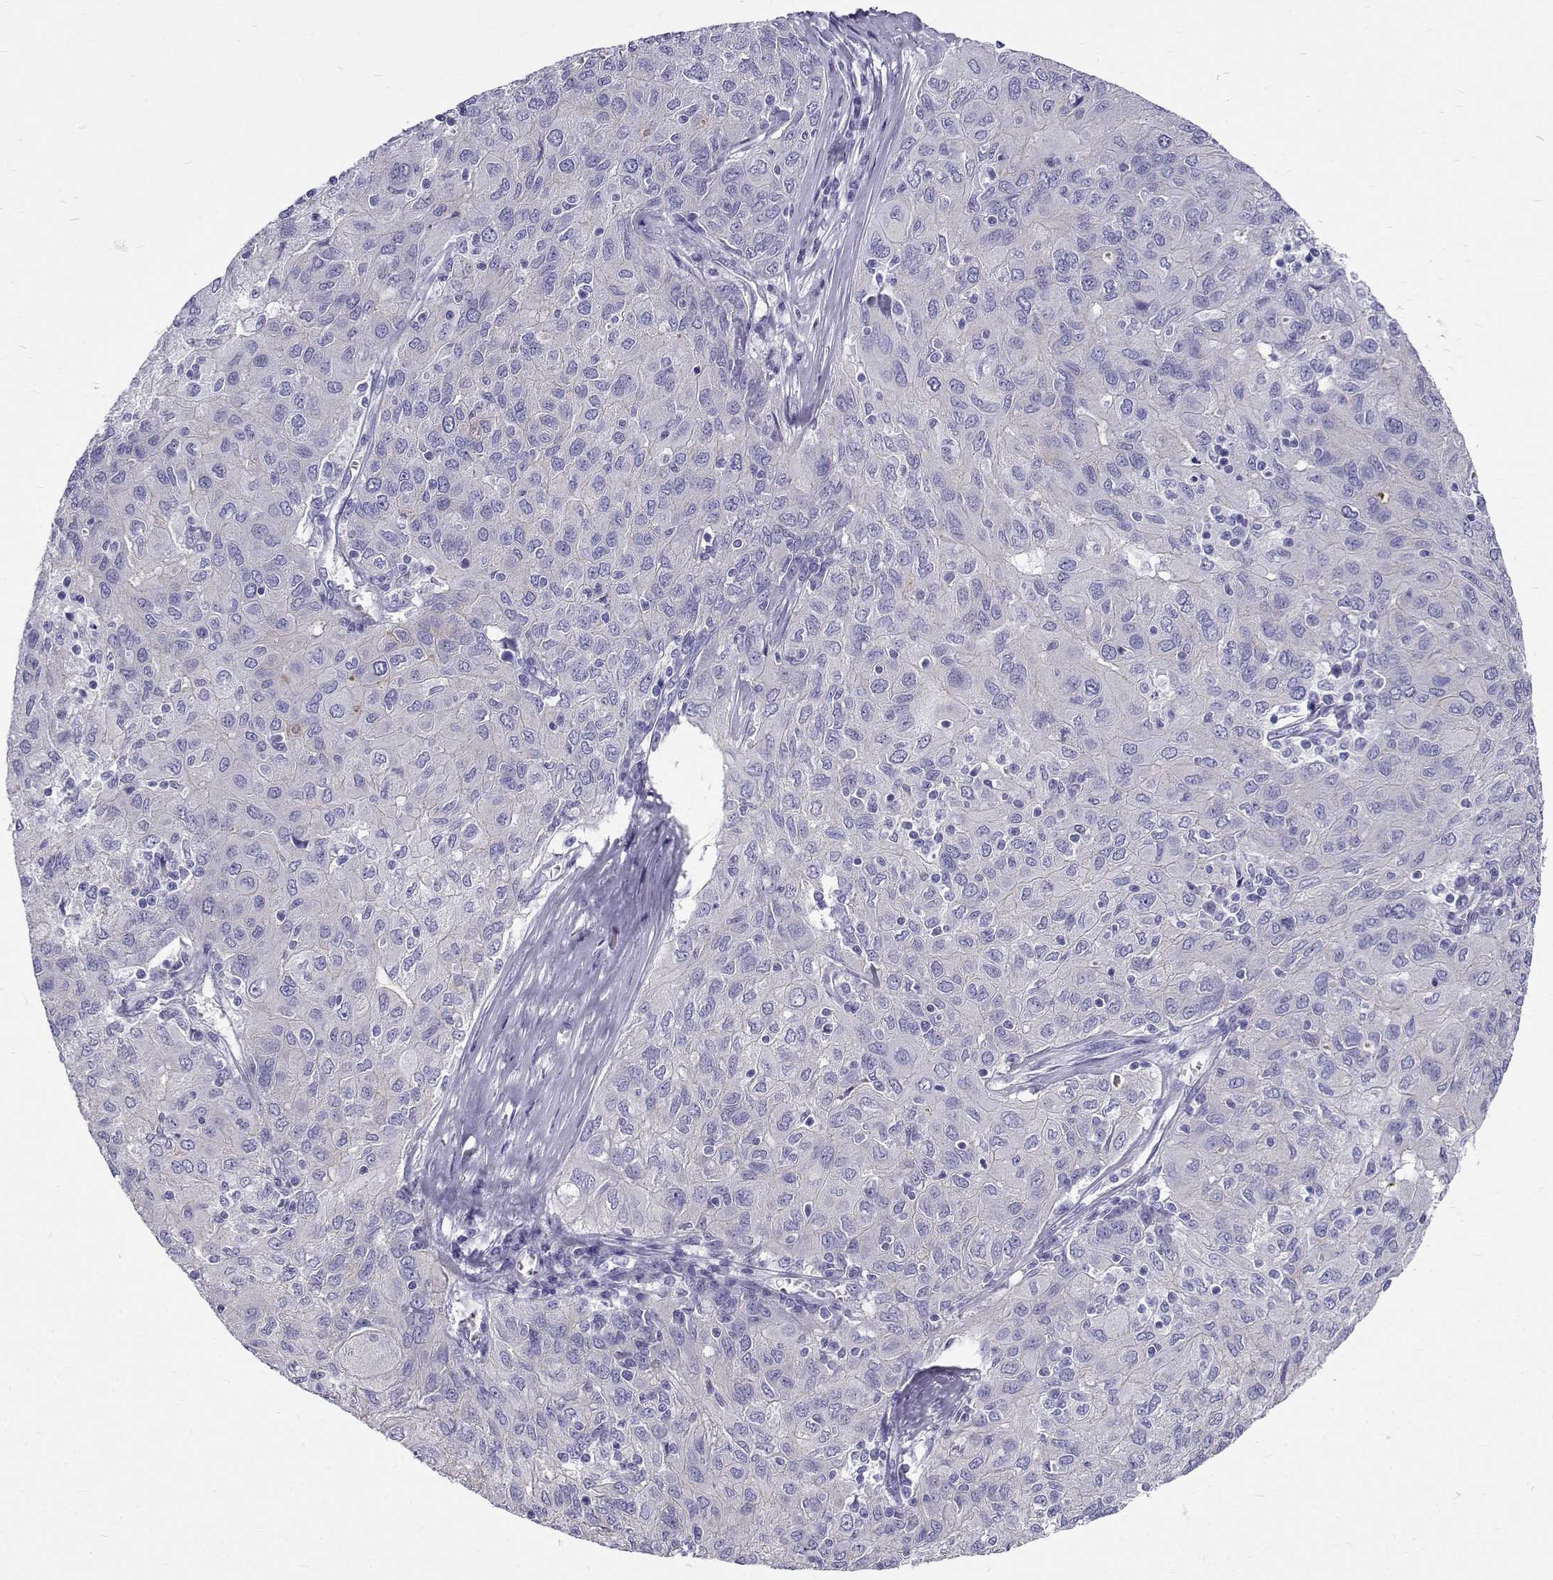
{"staining": {"intensity": "negative", "quantity": "none", "location": "none"}, "tissue": "ovarian cancer", "cell_type": "Tumor cells", "image_type": "cancer", "snomed": [{"axis": "morphology", "description": "Carcinoma, endometroid"}, {"axis": "topography", "description": "Ovary"}], "caption": "Ovarian cancer (endometroid carcinoma) stained for a protein using immunohistochemistry reveals no expression tumor cells.", "gene": "IGSF1", "patient": {"sex": "female", "age": 50}}